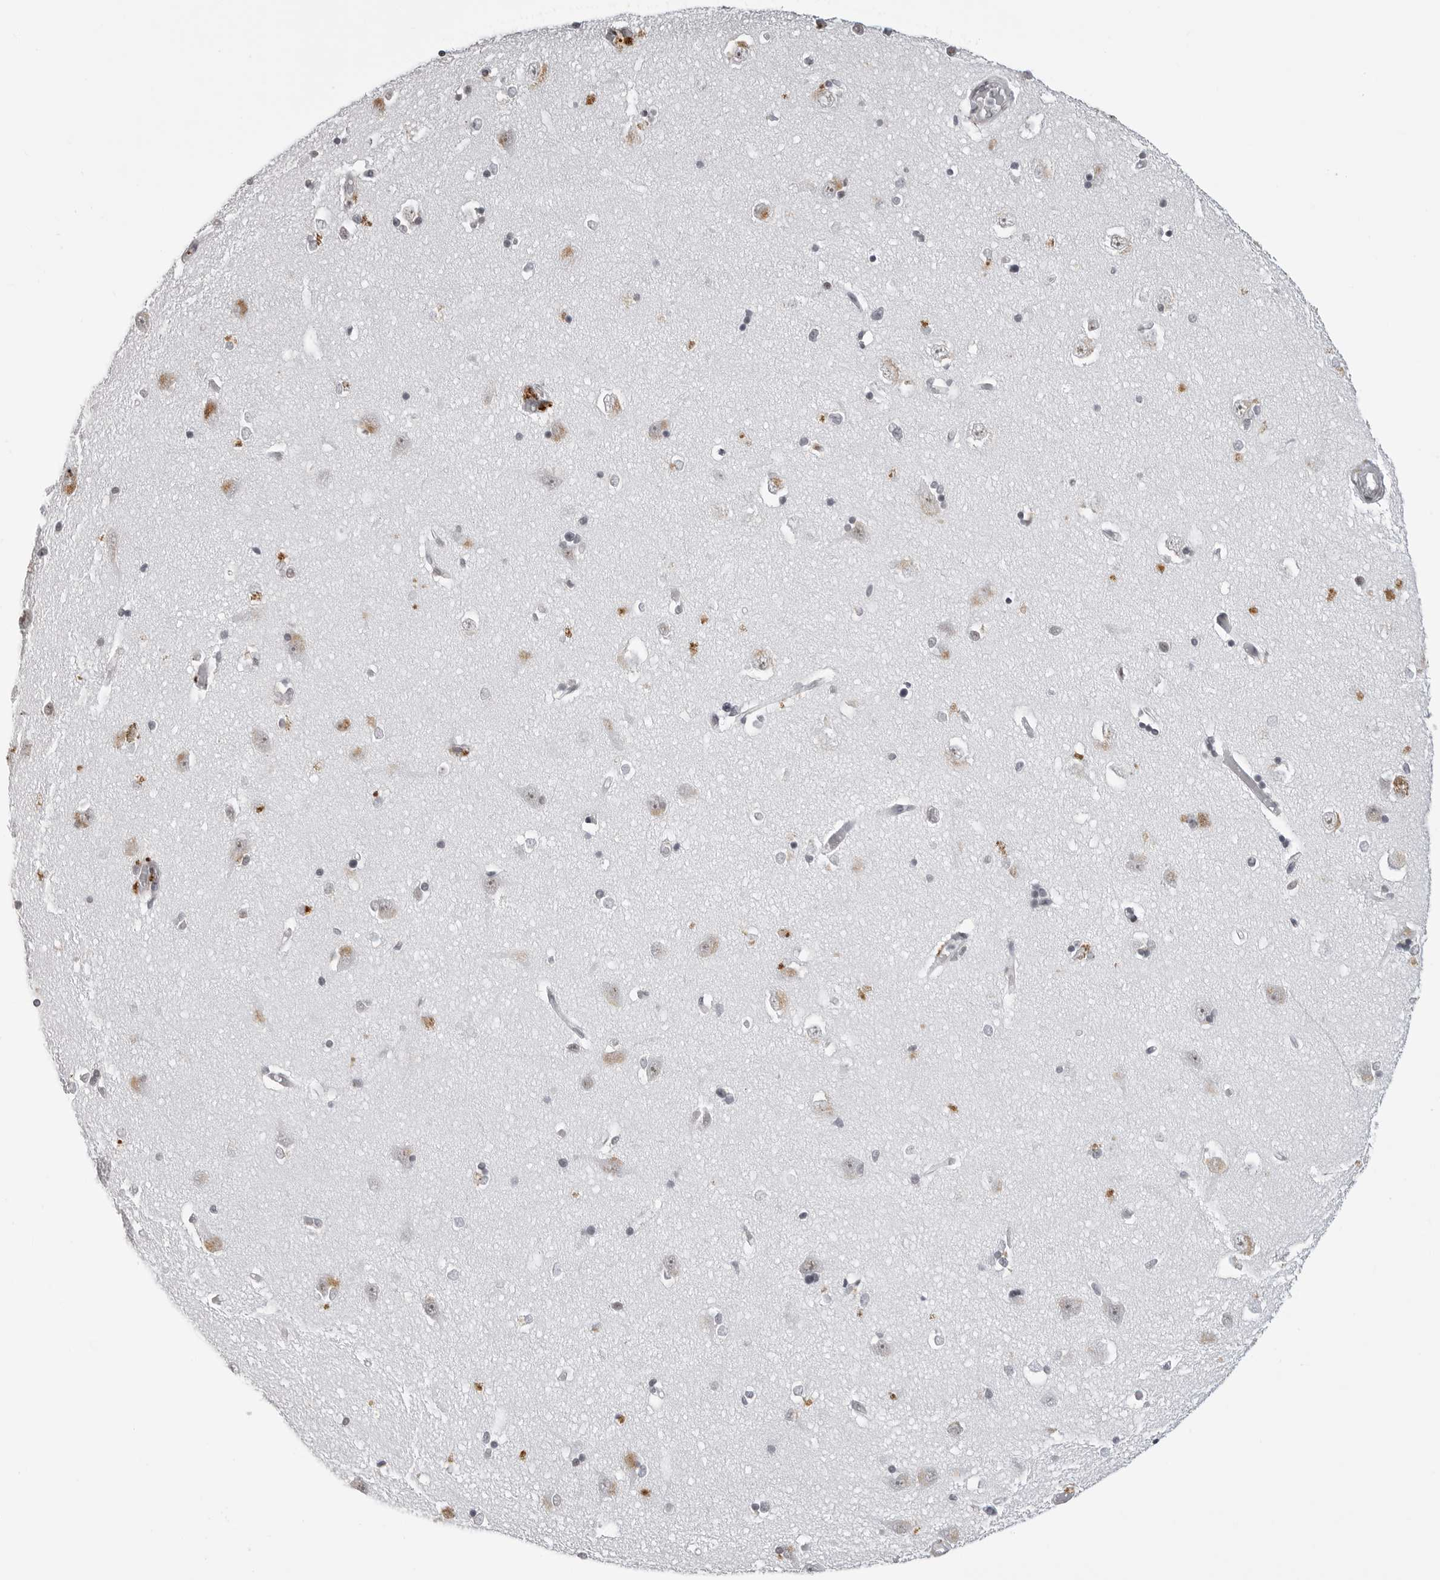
{"staining": {"intensity": "moderate", "quantity": "<25%", "location": "cytoplasmic/membranous"}, "tissue": "hippocampus", "cell_type": "Glial cells", "image_type": "normal", "snomed": [{"axis": "morphology", "description": "Normal tissue, NOS"}, {"axis": "topography", "description": "Hippocampus"}], "caption": "The micrograph demonstrates a brown stain indicating the presence of a protein in the cytoplasmic/membranous of glial cells in hippocampus.", "gene": "WRAP53", "patient": {"sex": "male", "age": 45}}